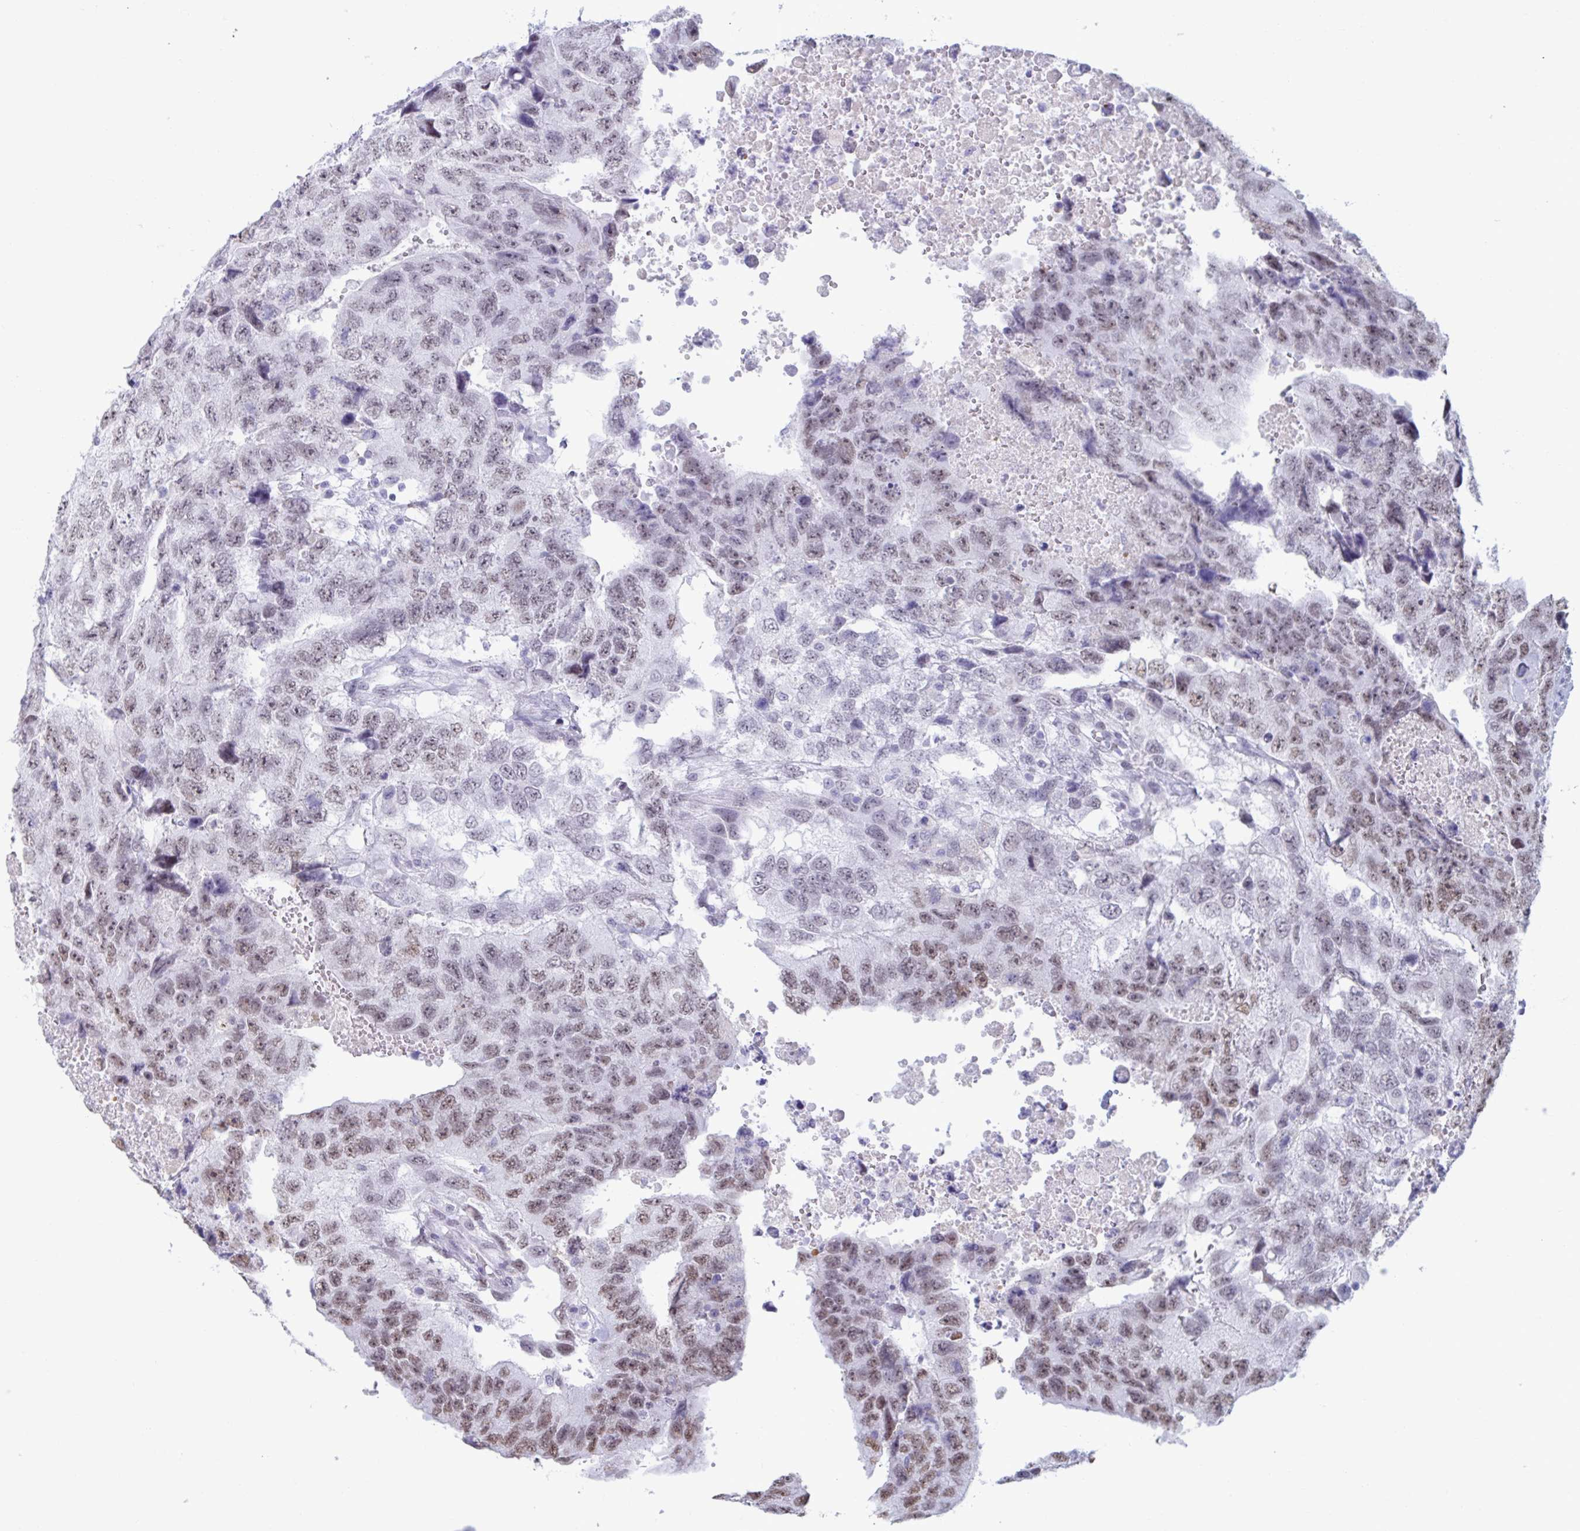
{"staining": {"intensity": "moderate", "quantity": ">75%", "location": "nuclear"}, "tissue": "testis cancer", "cell_type": "Tumor cells", "image_type": "cancer", "snomed": [{"axis": "morphology", "description": "Carcinoma, Embryonal, NOS"}, {"axis": "topography", "description": "Testis"}], "caption": "The histopathology image demonstrates immunohistochemical staining of embryonal carcinoma (testis). There is moderate nuclear expression is appreciated in approximately >75% of tumor cells.", "gene": "MSMB", "patient": {"sex": "male", "age": 24}}